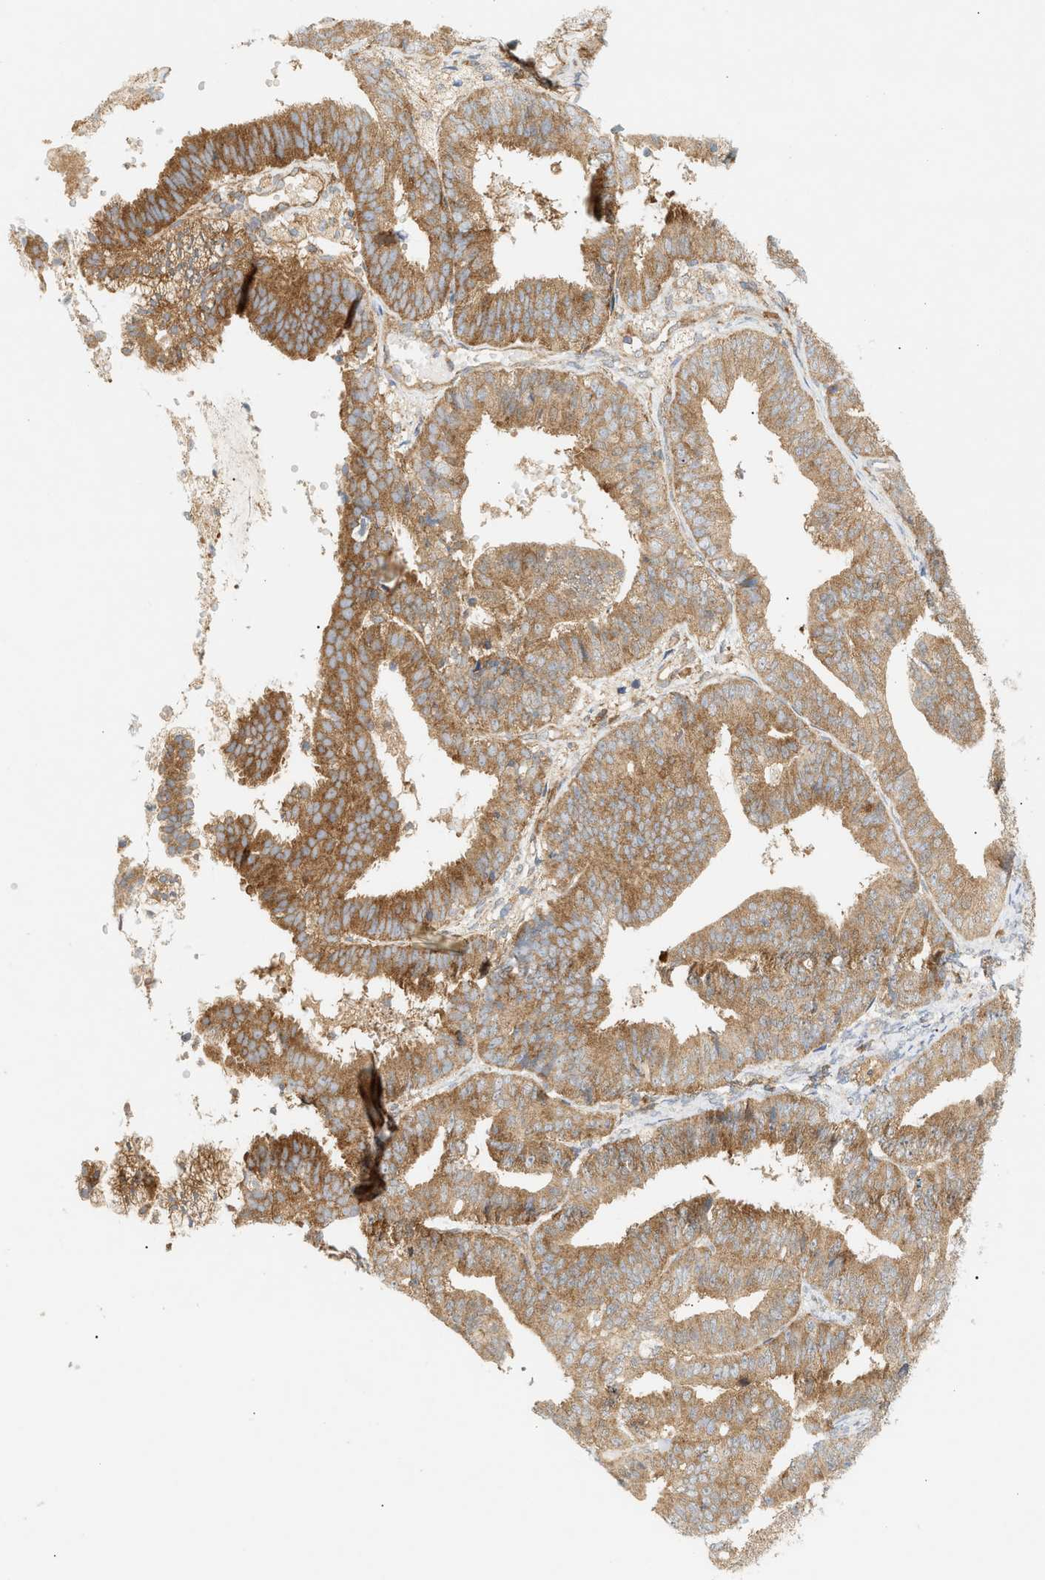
{"staining": {"intensity": "moderate", "quantity": ">75%", "location": "cytoplasmic/membranous"}, "tissue": "endometrial cancer", "cell_type": "Tumor cells", "image_type": "cancer", "snomed": [{"axis": "morphology", "description": "Adenocarcinoma, NOS"}, {"axis": "topography", "description": "Endometrium"}], "caption": "IHC of endometrial cancer (adenocarcinoma) shows medium levels of moderate cytoplasmic/membranous expression in about >75% of tumor cells.", "gene": "SHC1", "patient": {"sex": "female", "age": 63}}